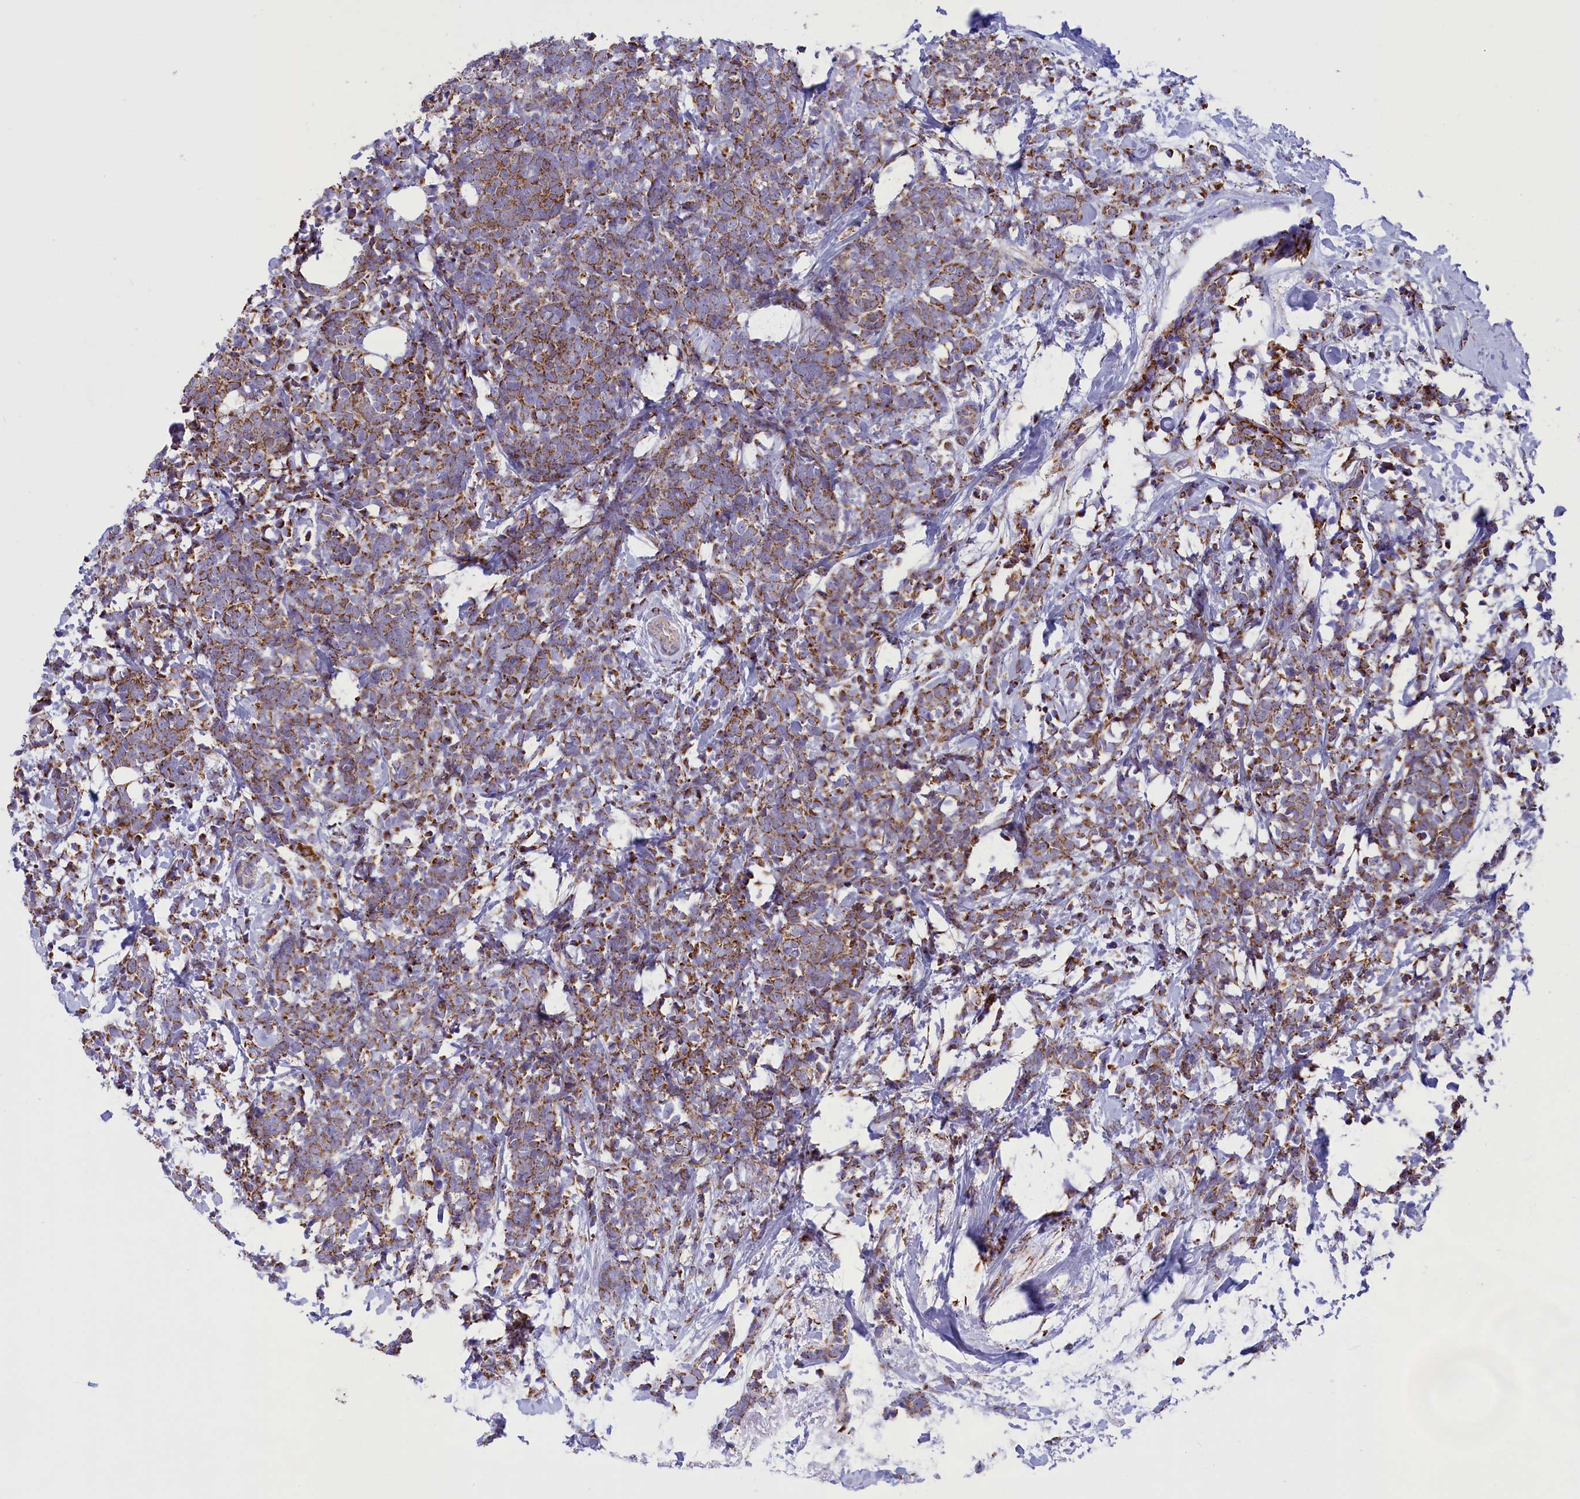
{"staining": {"intensity": "moderate", "quantity": ">75%", "location": "cytoplasmic/membranous"}, "tissue": "breast cancer", "cell_type": "Tumor cells", "image_type": "cancer", "snomed": [{"axis": "morphology", "description": "Lobular carcinoma"}, {"axis": "topography", "description": "Breast"}], "caption": "Tumor cells display moderate cytoplasmic/membranous expression in approximately >75% of cells in breast lobular carcinoma.", "gene": "ISOC2", "patient": {"sex": "female", "age": 58}}